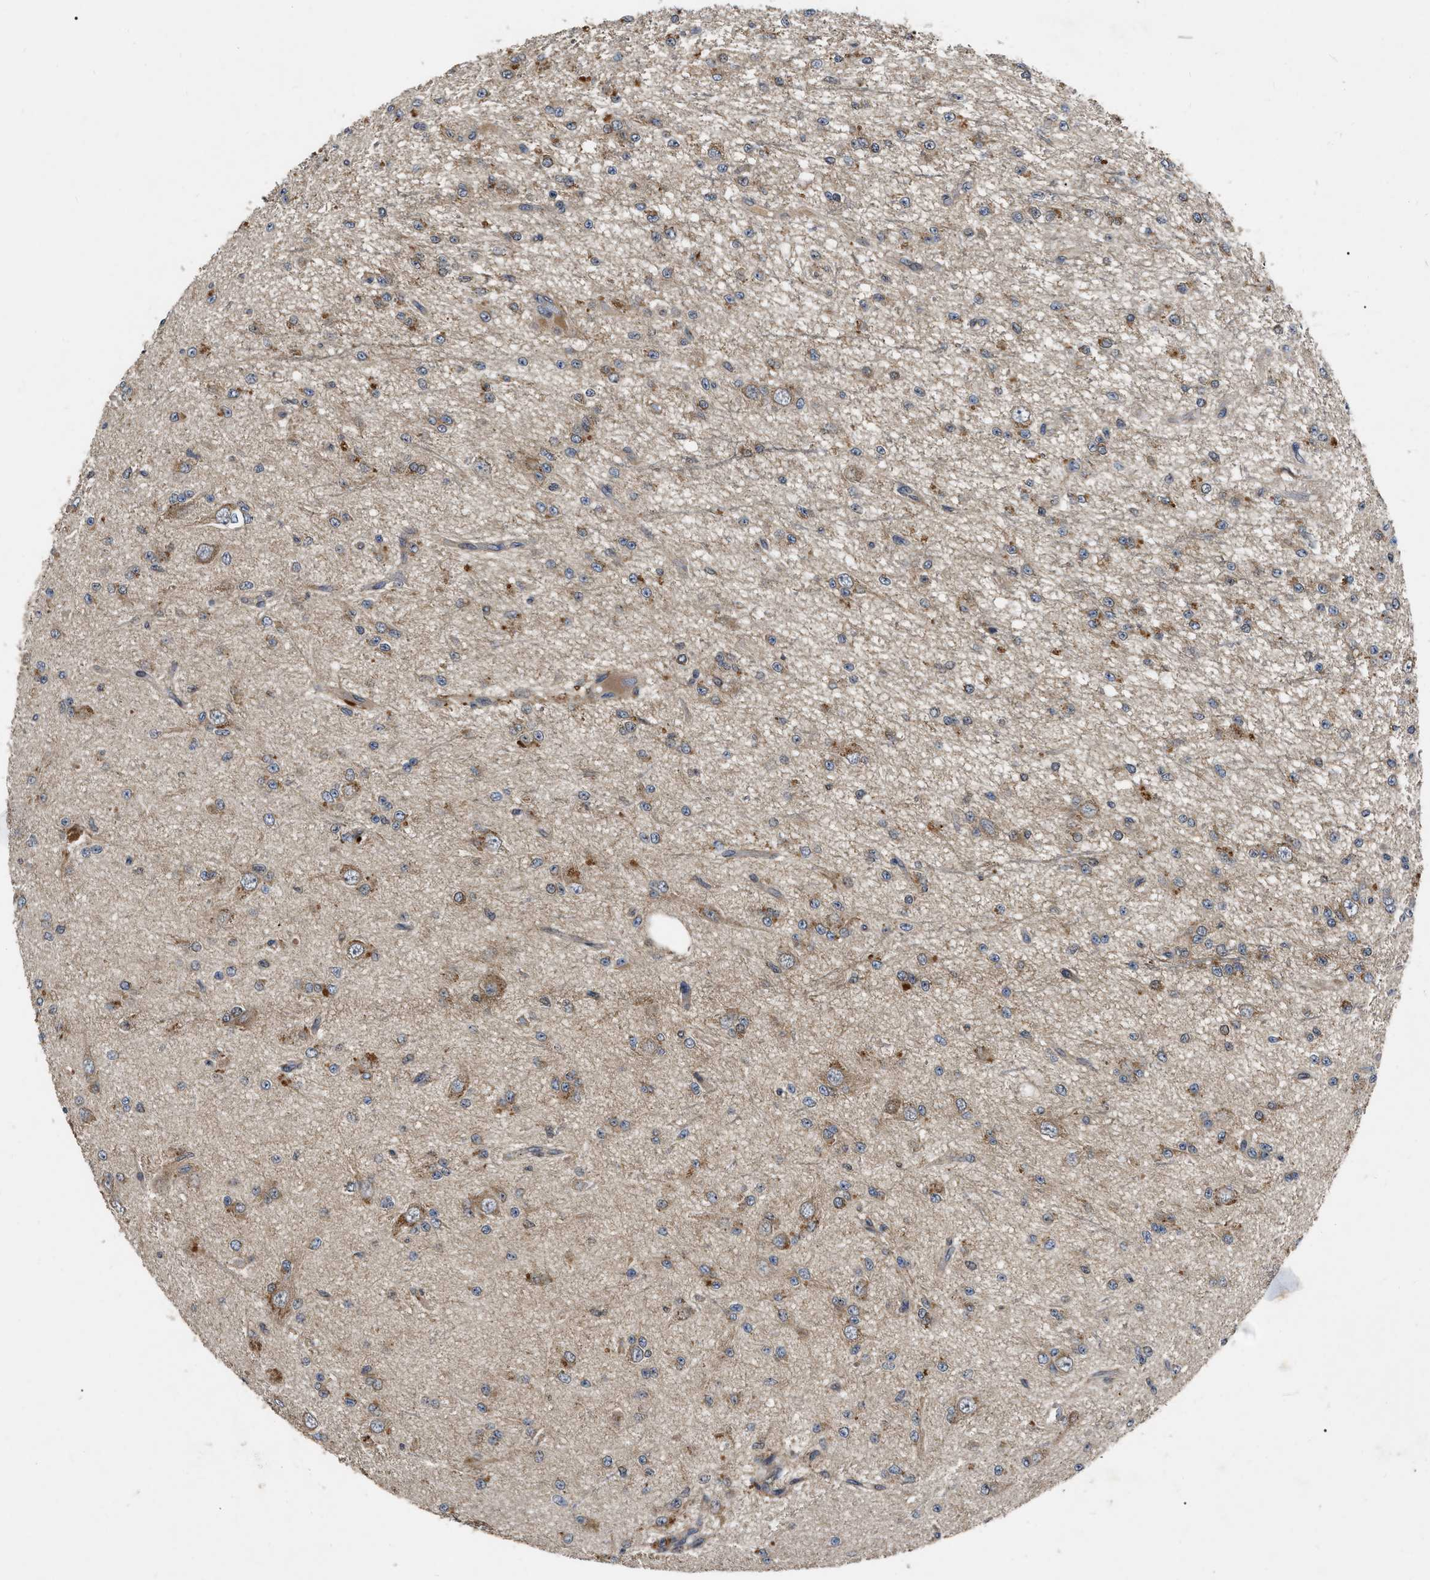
{"staining": {"intensity": "moderate", "quantity": ">75%", "location": "cytoplasmic/membranous"}, "tissue": "glioma", "cell_type": "Tumor cells", "image_type": "cancer", "snomed": [{"axis": "morphology", "description": "Glioma, malignant, Low grade"}, {"axis": "topography", "description": "Brain"}], "caption": "About >75% of tumor cells in human malignant glioma (low-grade) exhibit moderate cytoplasmic/membranous protein expression as visualized by brown immunohistochemical staining.", "gene": "PPWD1", "patient": {"sex": "male", "age": 38}}